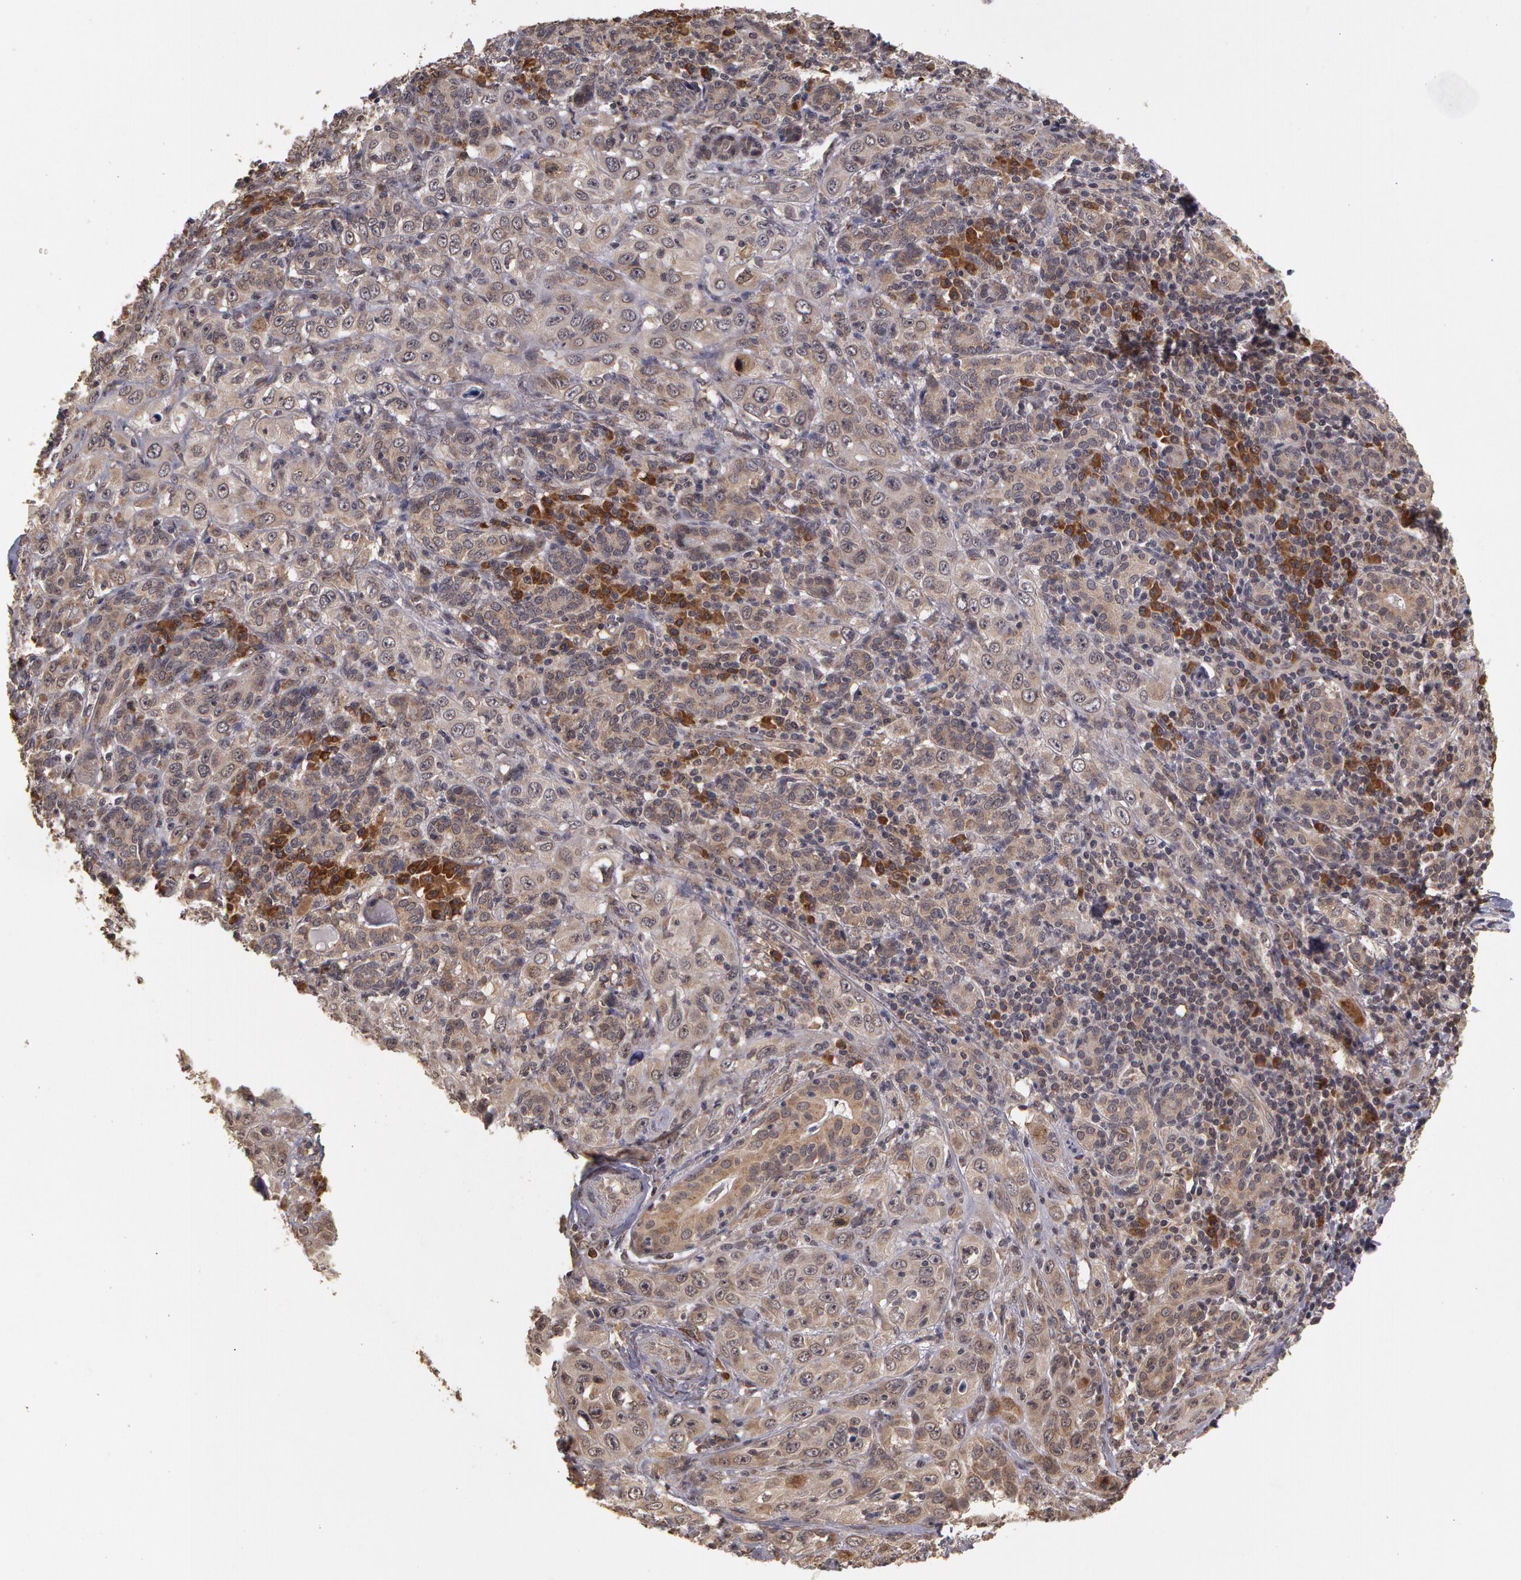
{"staining": {"intensity": "moderate", "quantity": ">75%", "location": "cytoplasmic/membranous"}, "tissue": "skin cancer", "cell_type": "Tumor cells", "image_type": "cancer", "snomed": [{"axis": "morphology", "description": "Squamous cell carcinoma, NOS"}, {"axis": "topography", "description": "Skin"}], "caption": "A medium amount of moderate cytoplasmic/membranous expression is present in about >75% of tumor cells in skin squamous cell carcinoma tissue.", "gene": "GLIS1", "patient": {"sex": "male", "age": 84}}